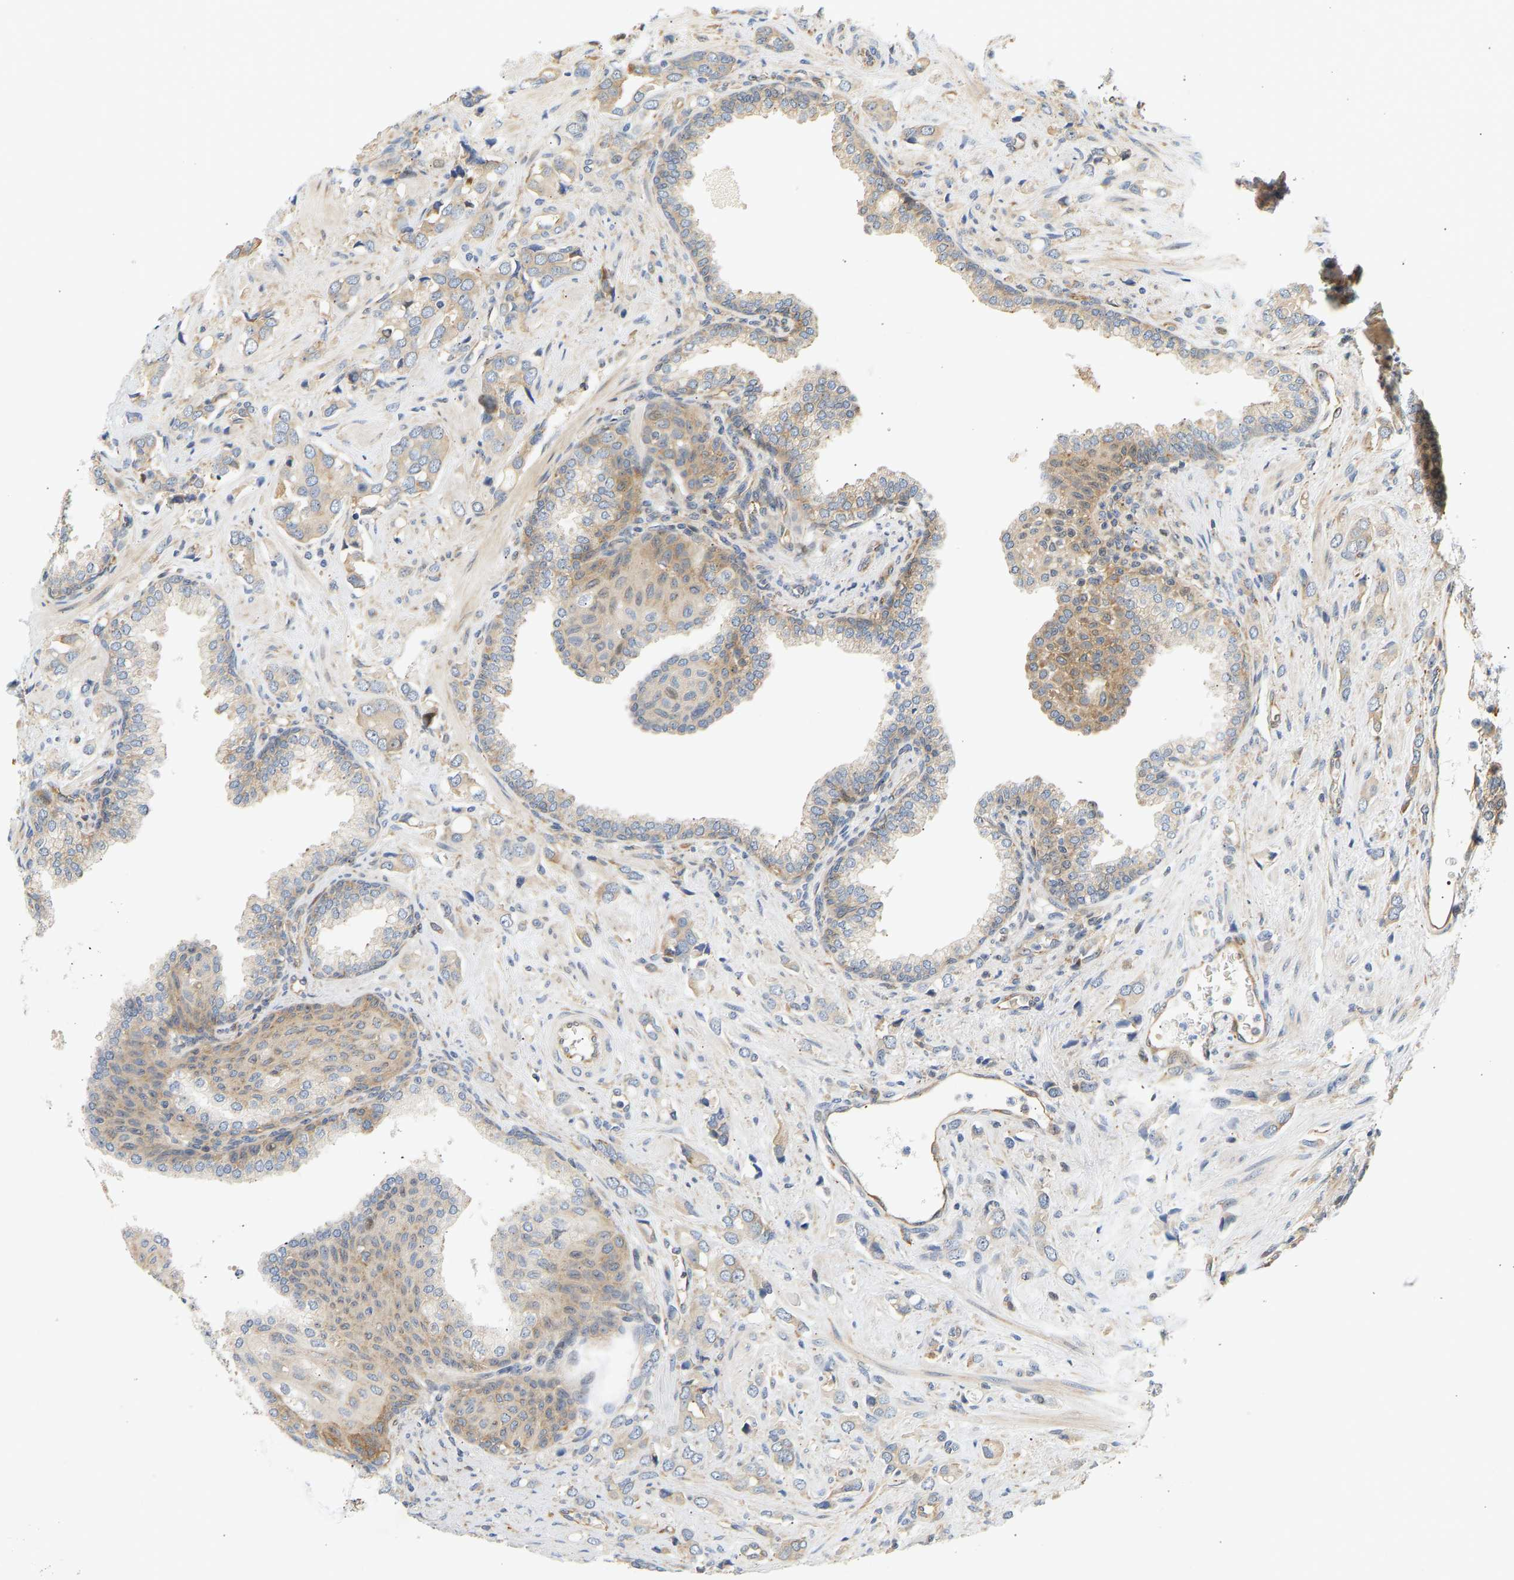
{"staining": {"intensity": "weak", "quantity": "25%-75%", "location": "cytoplasmic/membranous"}, "tissue": "prostate cancer", "cell_type": "Tumor cells", "image_type": "cancer", "snomed": [{"axis": "morphology", "description": "Adenocarcinoma, High grade"}, {"axis": "topography", "description": "Prostate"}], "caption": "Prostate adenocarcinoma (high-grade) stained with DAB (3,3'-diaminobenzidine) immunohistochemistry (IHC) displays low levels of weak cytoplasmic/membranous staining in approximately 25%-75% of tumor cells.", "gene": "RPS14", "patient": {"sex": "male", "age": 52}}